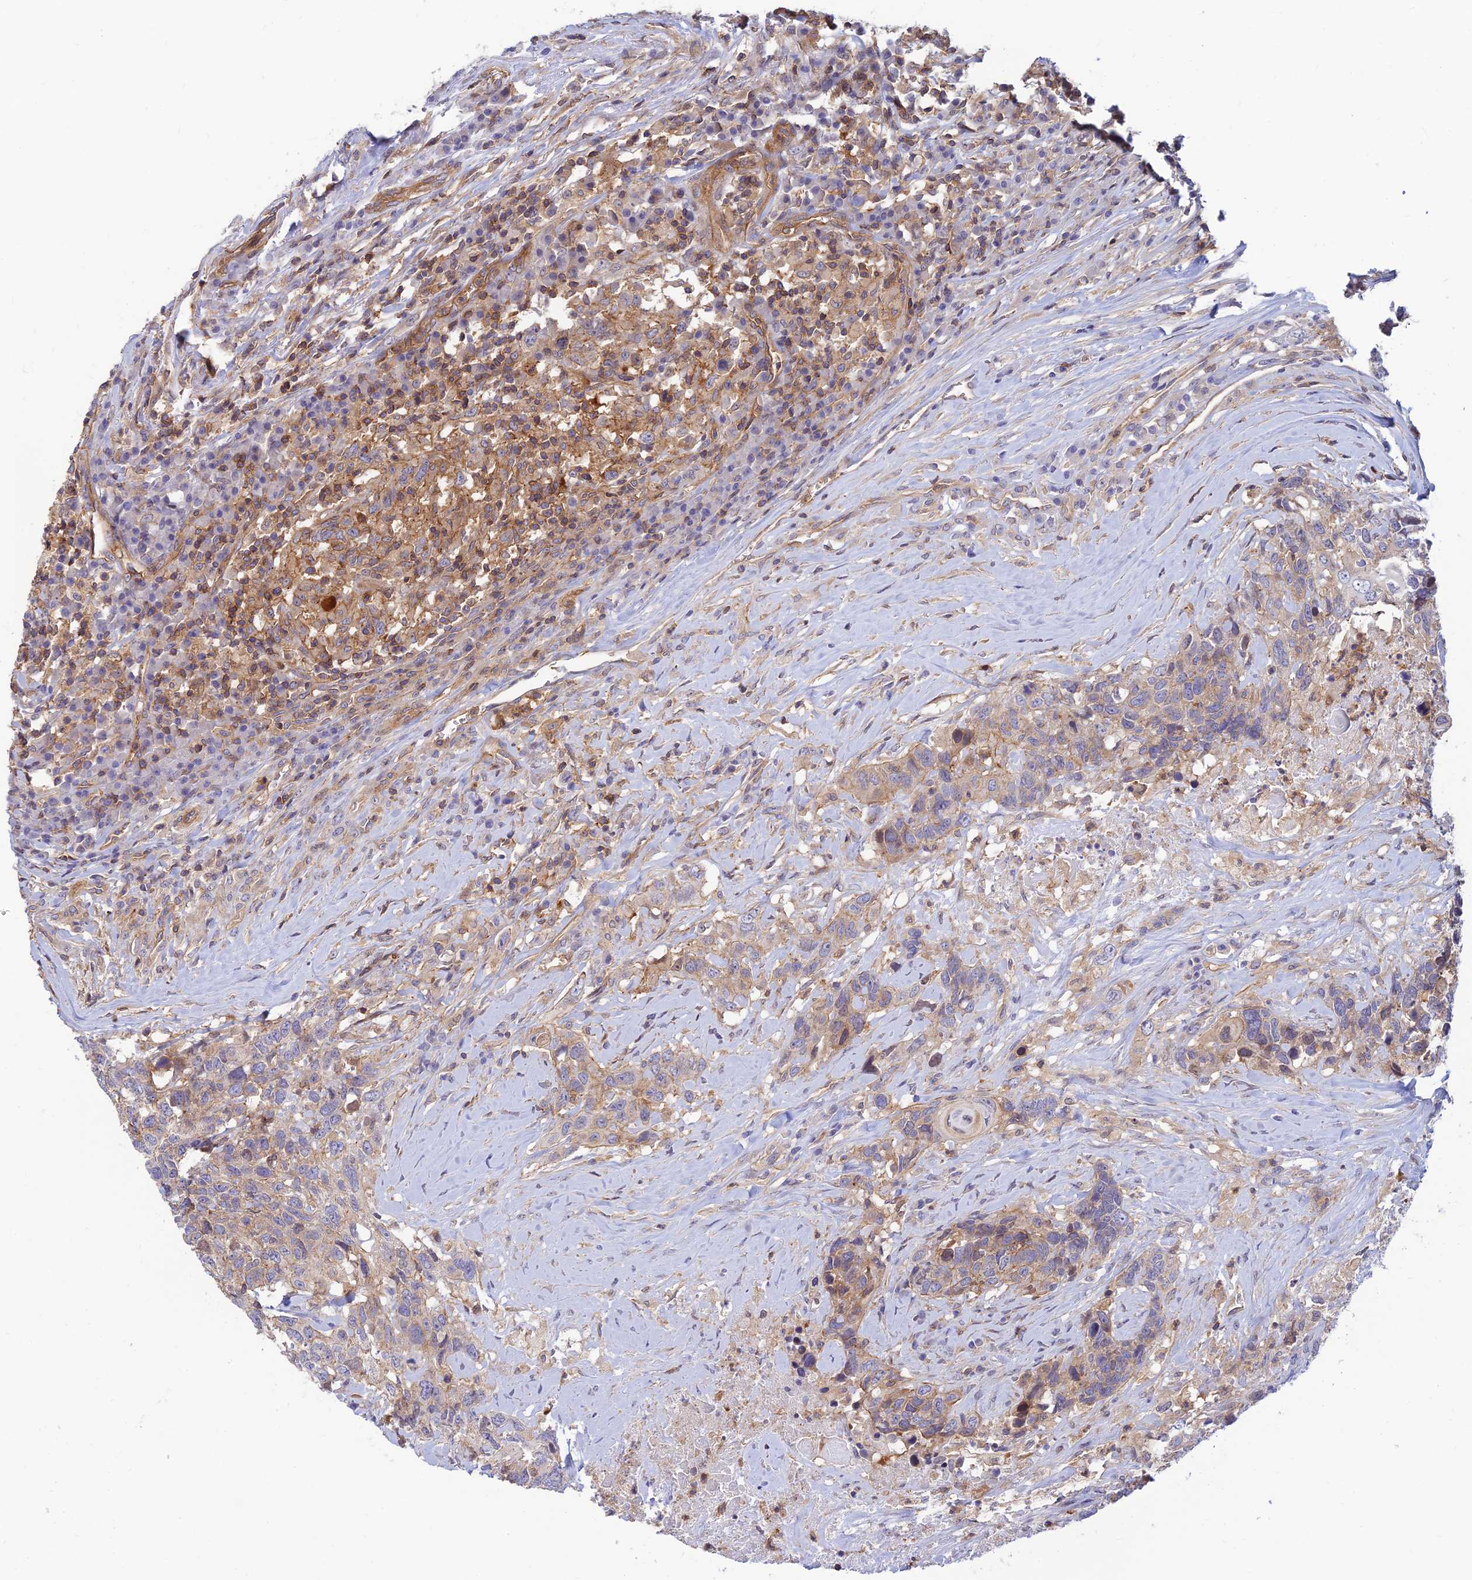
{"staining": {"intensity": "moderate", "quantity": "<25%", "location": "cytoplasmic/membranous"}, "tissue": "head and neck cancer", "cell_type": "Tumor cells", "image_type": "cancer", "snomed": [{"axis": "morphology", "description": "Squamous cell carcinoma, NOS"}, {"axis": "topography", "description": "Head-Neck"}], "caption": "IHC micrograph of head and neck cancer (squamous cell carcinoma) stained for a protein (brown), which reveals low levels of moderate cytoplasmic/membranous positivity in about <25% of tumor cells.", "gene": "PPP1R12C", "patient": {"sex": "male", "age": 66}}